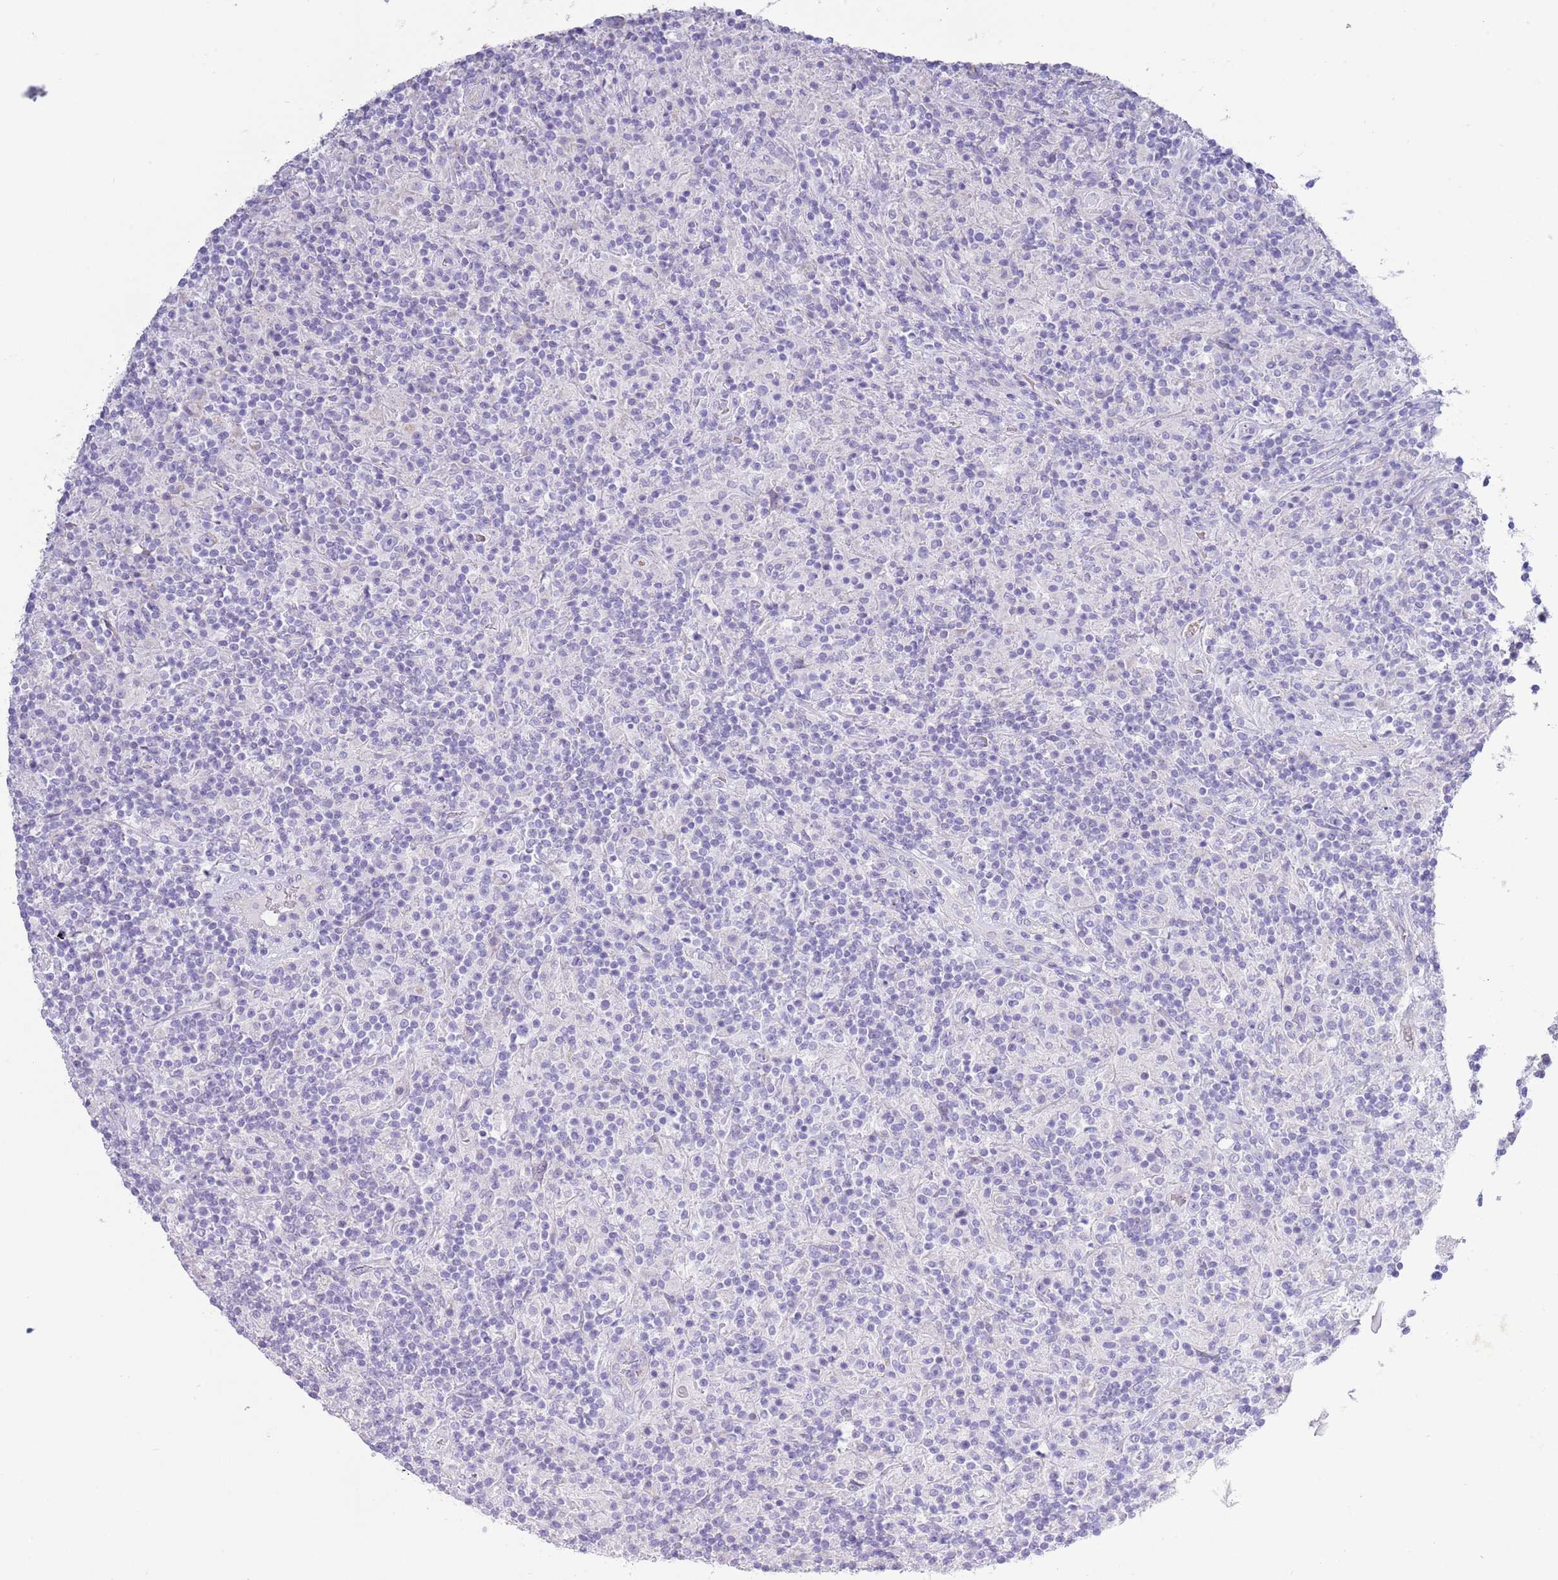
{"staining": {"intensity": "negative", "quantity": "none", "location": "none"}, "tissue": "lymphoma", "cell_type": "Tumor cells", "image_type": "cancer", "snomed": [{"axis": "morphology", "description": "Hodgkin's disease, NOS"}, {"axis": "topography", "description": "Lymph node"}], "caption": "Protein analysis of Hodgkin's disease demonstrates no significant positivity in tumor cells.", "gene": "ACR", "patient": {"sex": "male", "age": 70}}